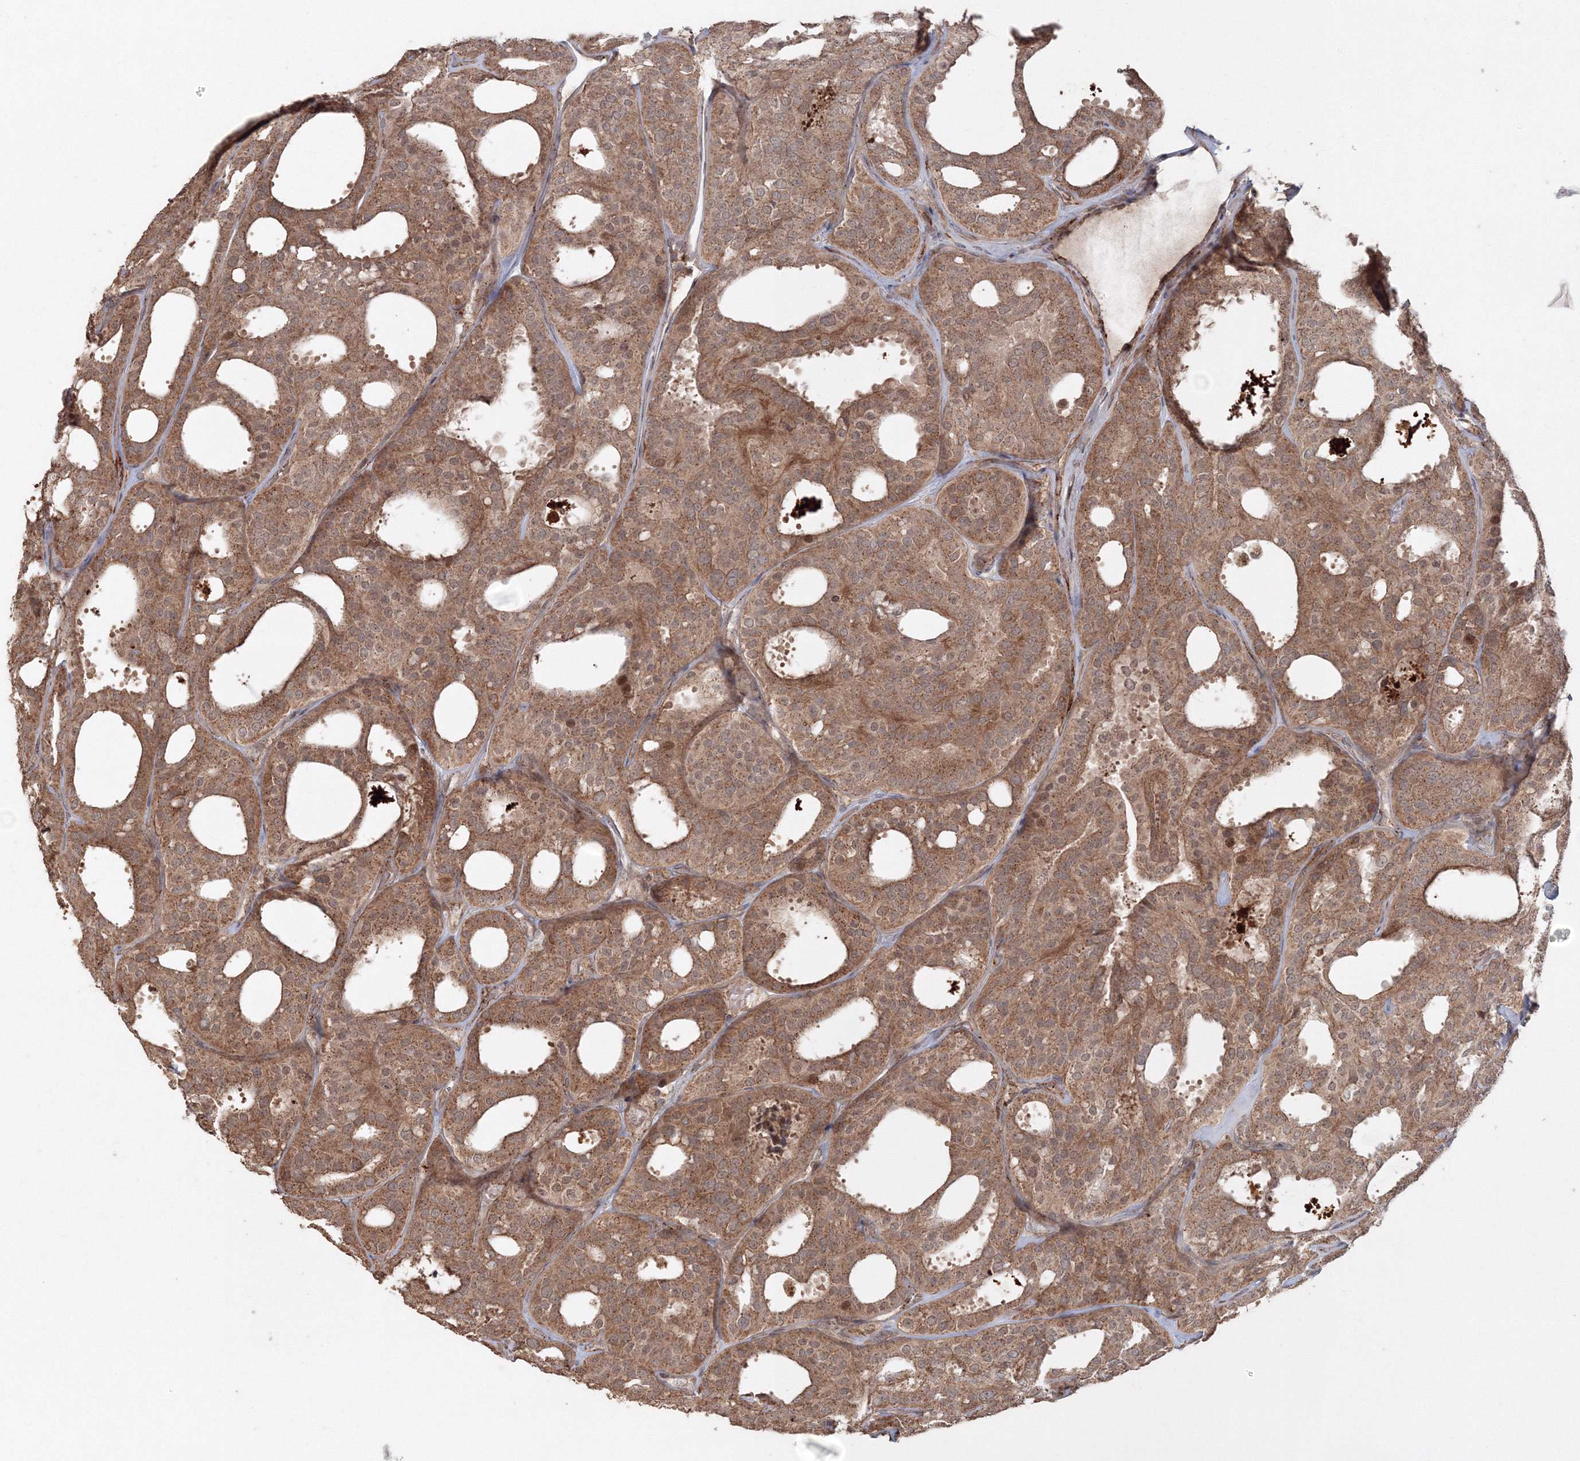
{"staining": {"intensity": "moderate", "quantity": ">75%", "location": "cytoplasmic/membranous"}, "tissue": "thyroid cancer", "cell_type": "Tumor cells", "image_type": "cancer", "snomed": [{"axis": "morphology", "description": "Follicular adenoma carcinoma, NOS"}, {"axis": "topography", "description": "Thyroid gland"}], "caption": "Immunohistochemistry of human follicular adenoma carcinoma (thyroid) displays medium levels of moderate cytoplasmic/membranous staining in approximately >75% of tumor cells.", "gene": "ANAPC16", "patient": {"sex": "male", "age": 75}}